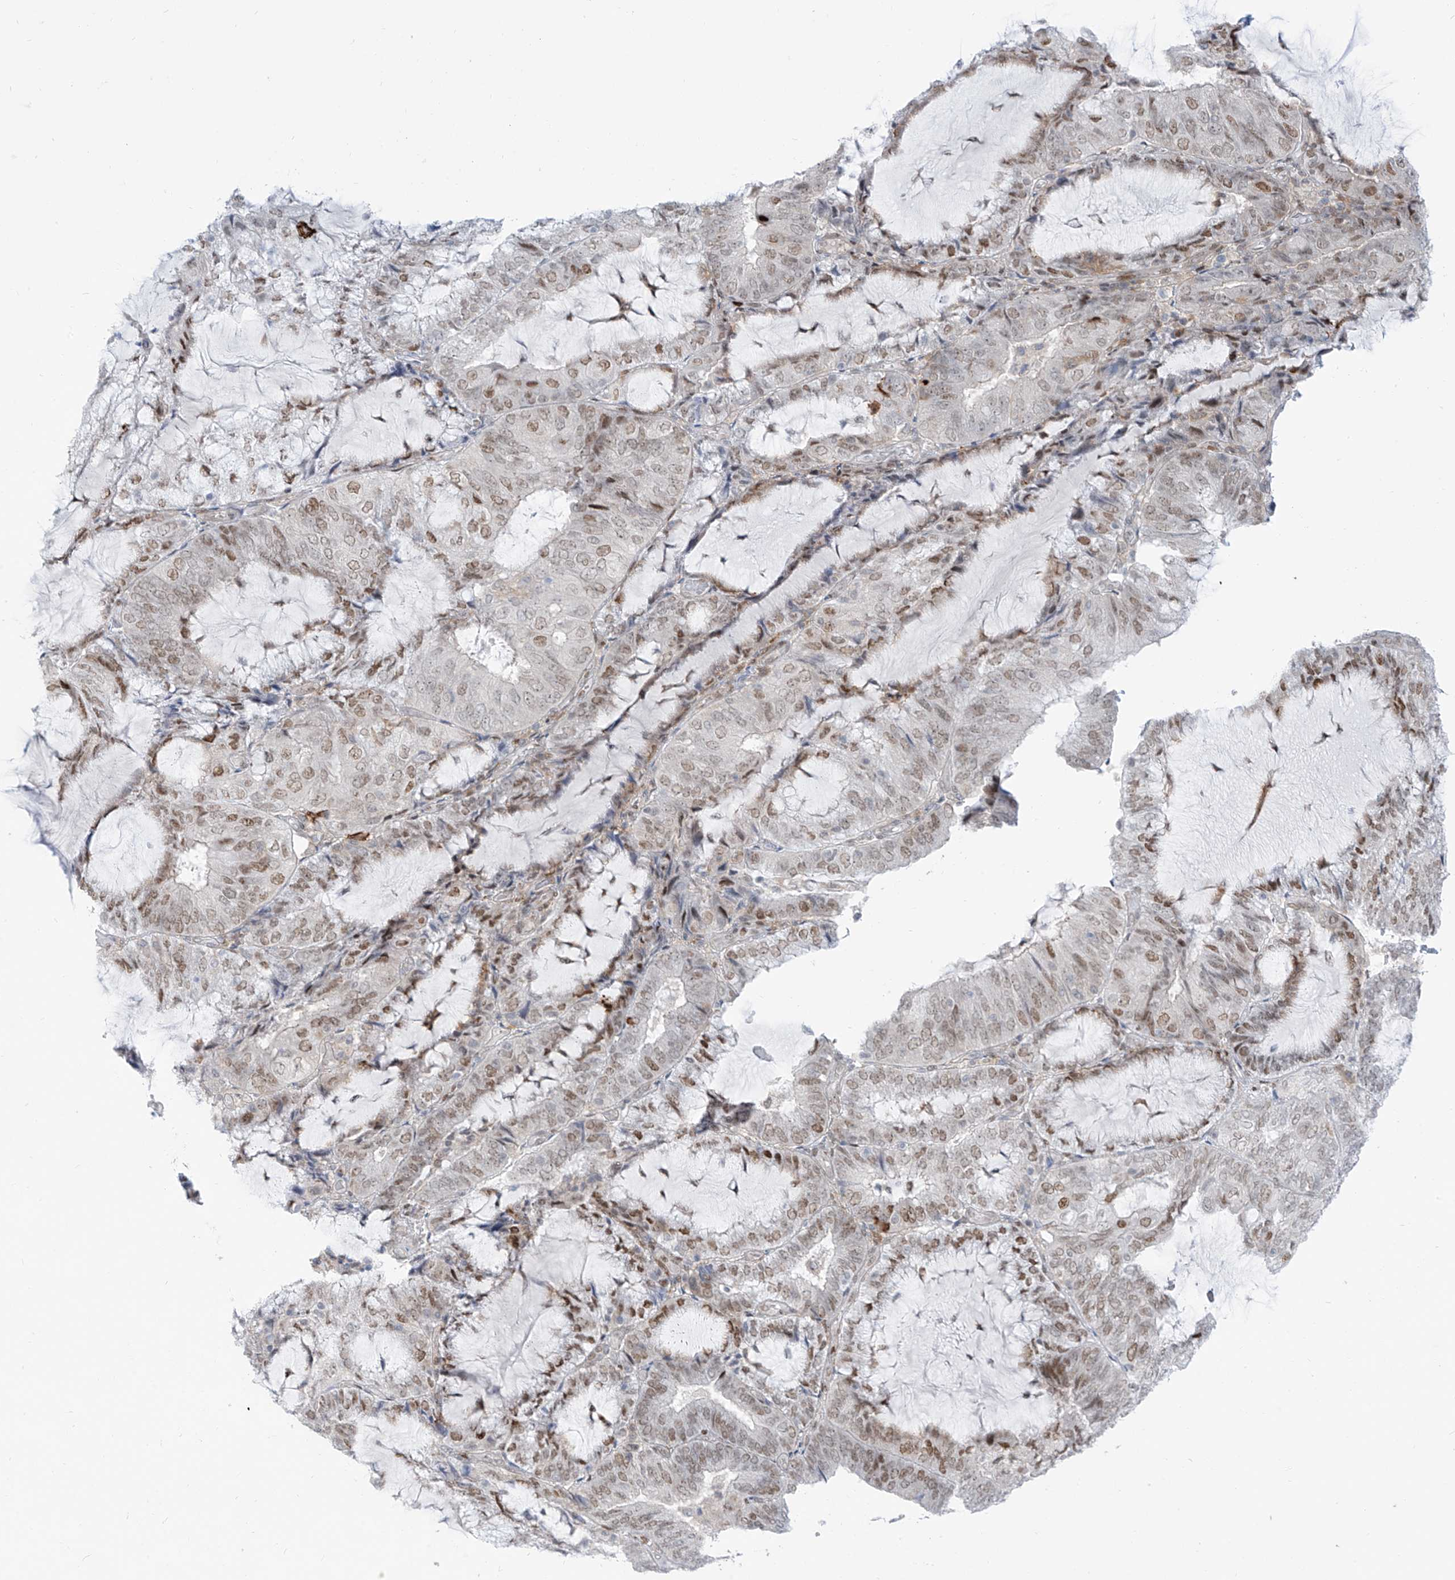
{"staining": {"intensity": "weak", "quantity": ">75%", "location": "nuclear"}, "tissue": "endometrial cancer", "cell_type": "Tumor cells", "image_type": "cancer", "snomed": [{"axis": "morphology", "description": "Adenocarcinoma, NOS"}, {"axis": "topography", "description": "Endometrium"}], "caption": "The micrograph exhibits immunohistochemical staining of endometrial adenocarcinoma. There is weak nuclear staining is identified in about >75% of tumor cells. The protein is shown in brown color, while the nuclei are stained blue.", "gene": "LIN9", "patient": {"sex": "female", "age": 81}}